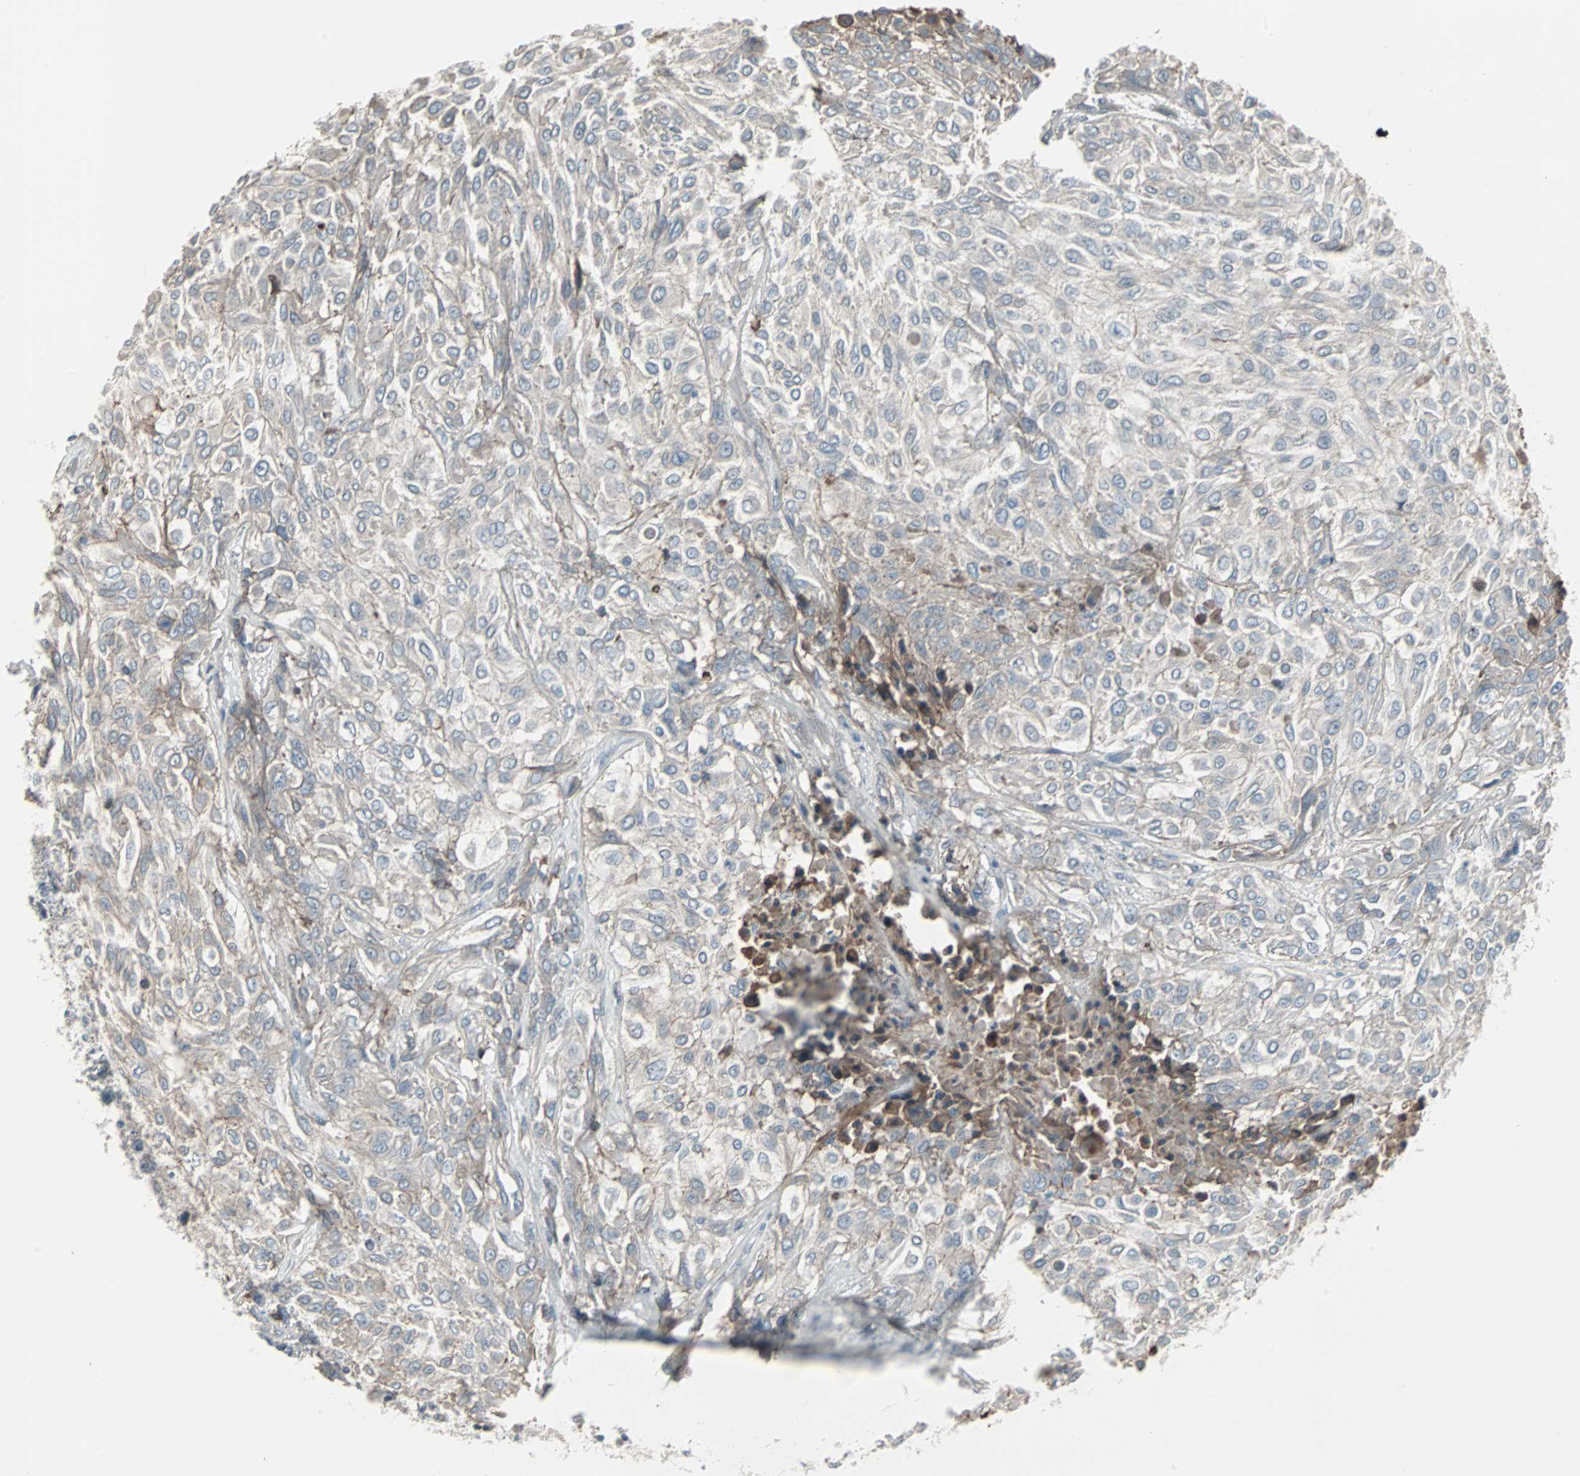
{"staining": {"intensity": "weak", "quantity": "<25%", "location": "cytoplasmic/membranous"}, "tissue": "urothelial cancer", "cell_type": "Tumor cells", "image_type": "cancer", "snomed": [{"axis": "morphology", "description": "Urothelial carcinoma, High grade"}, {"axis": "topography", "description": "Urinary bladder"}], "caption": "The photomicrograph demonstrates no significant expression in tumor cells of urothelial carcinoma (high-grade). The staining is performed using DAB (3,3'-diaminobenzidine) brown chromogen with nuclei counter-stained in using hematoxylin.", "gene": "ZSCAN32", "patient": {"sex": "male", "age": 57}}